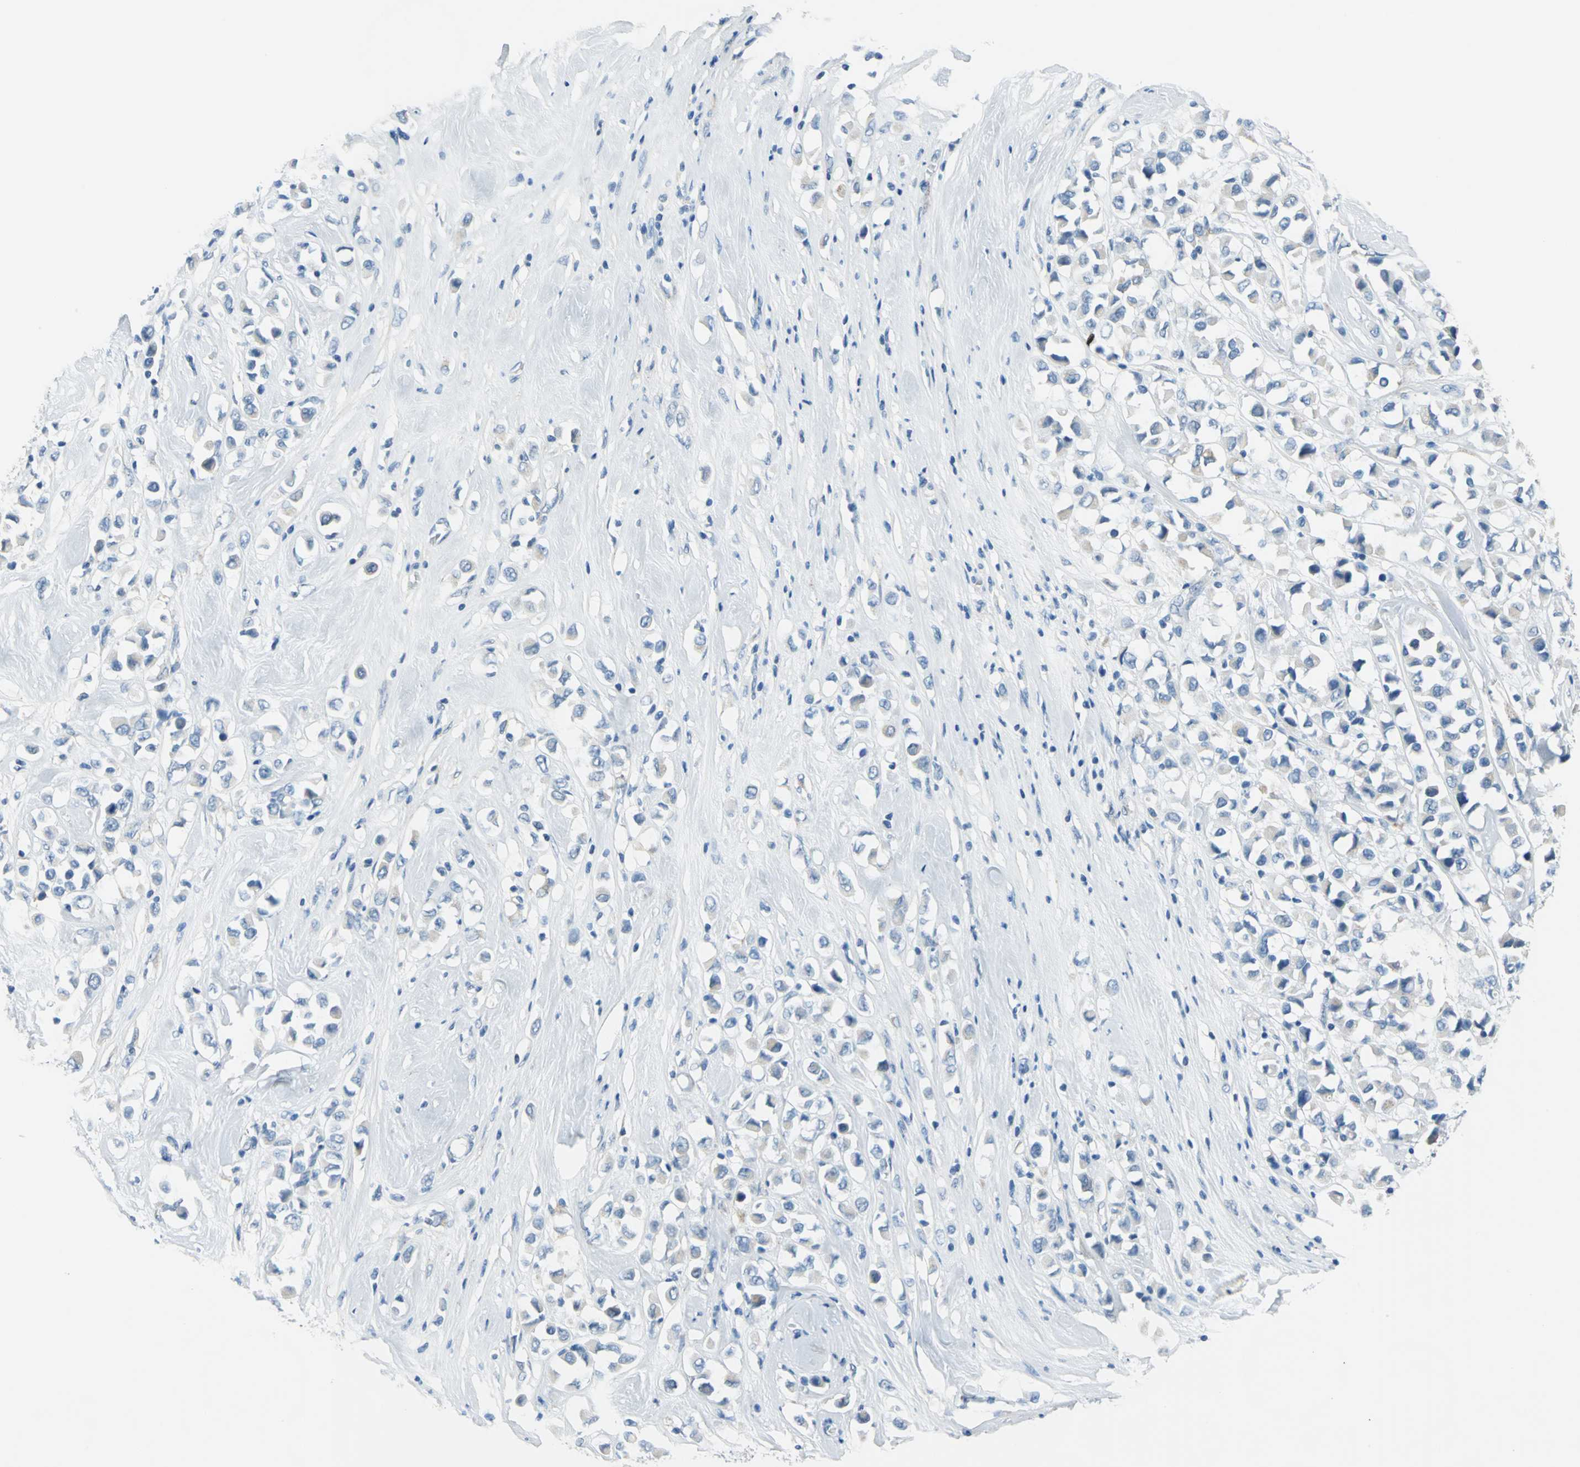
{"staining": {"intensity": "negative", "quantity": "none", "location": "none"}, "tissue": "breast cancer", "cell_type": "Tumor cells", "image_type": "cancer", "snomed": [{"axis": "morphology", "description": "Duct carcinoma"}, {"axis": "topography", "description": "Breast"}], "caption": "This is a image of immunohistochemistry staining of infiltrating ductal carcinoma (breast), which shows no expression in tumor cells.", "gene": "MUC4", "patient": {"sex": "female", "age": 61}}